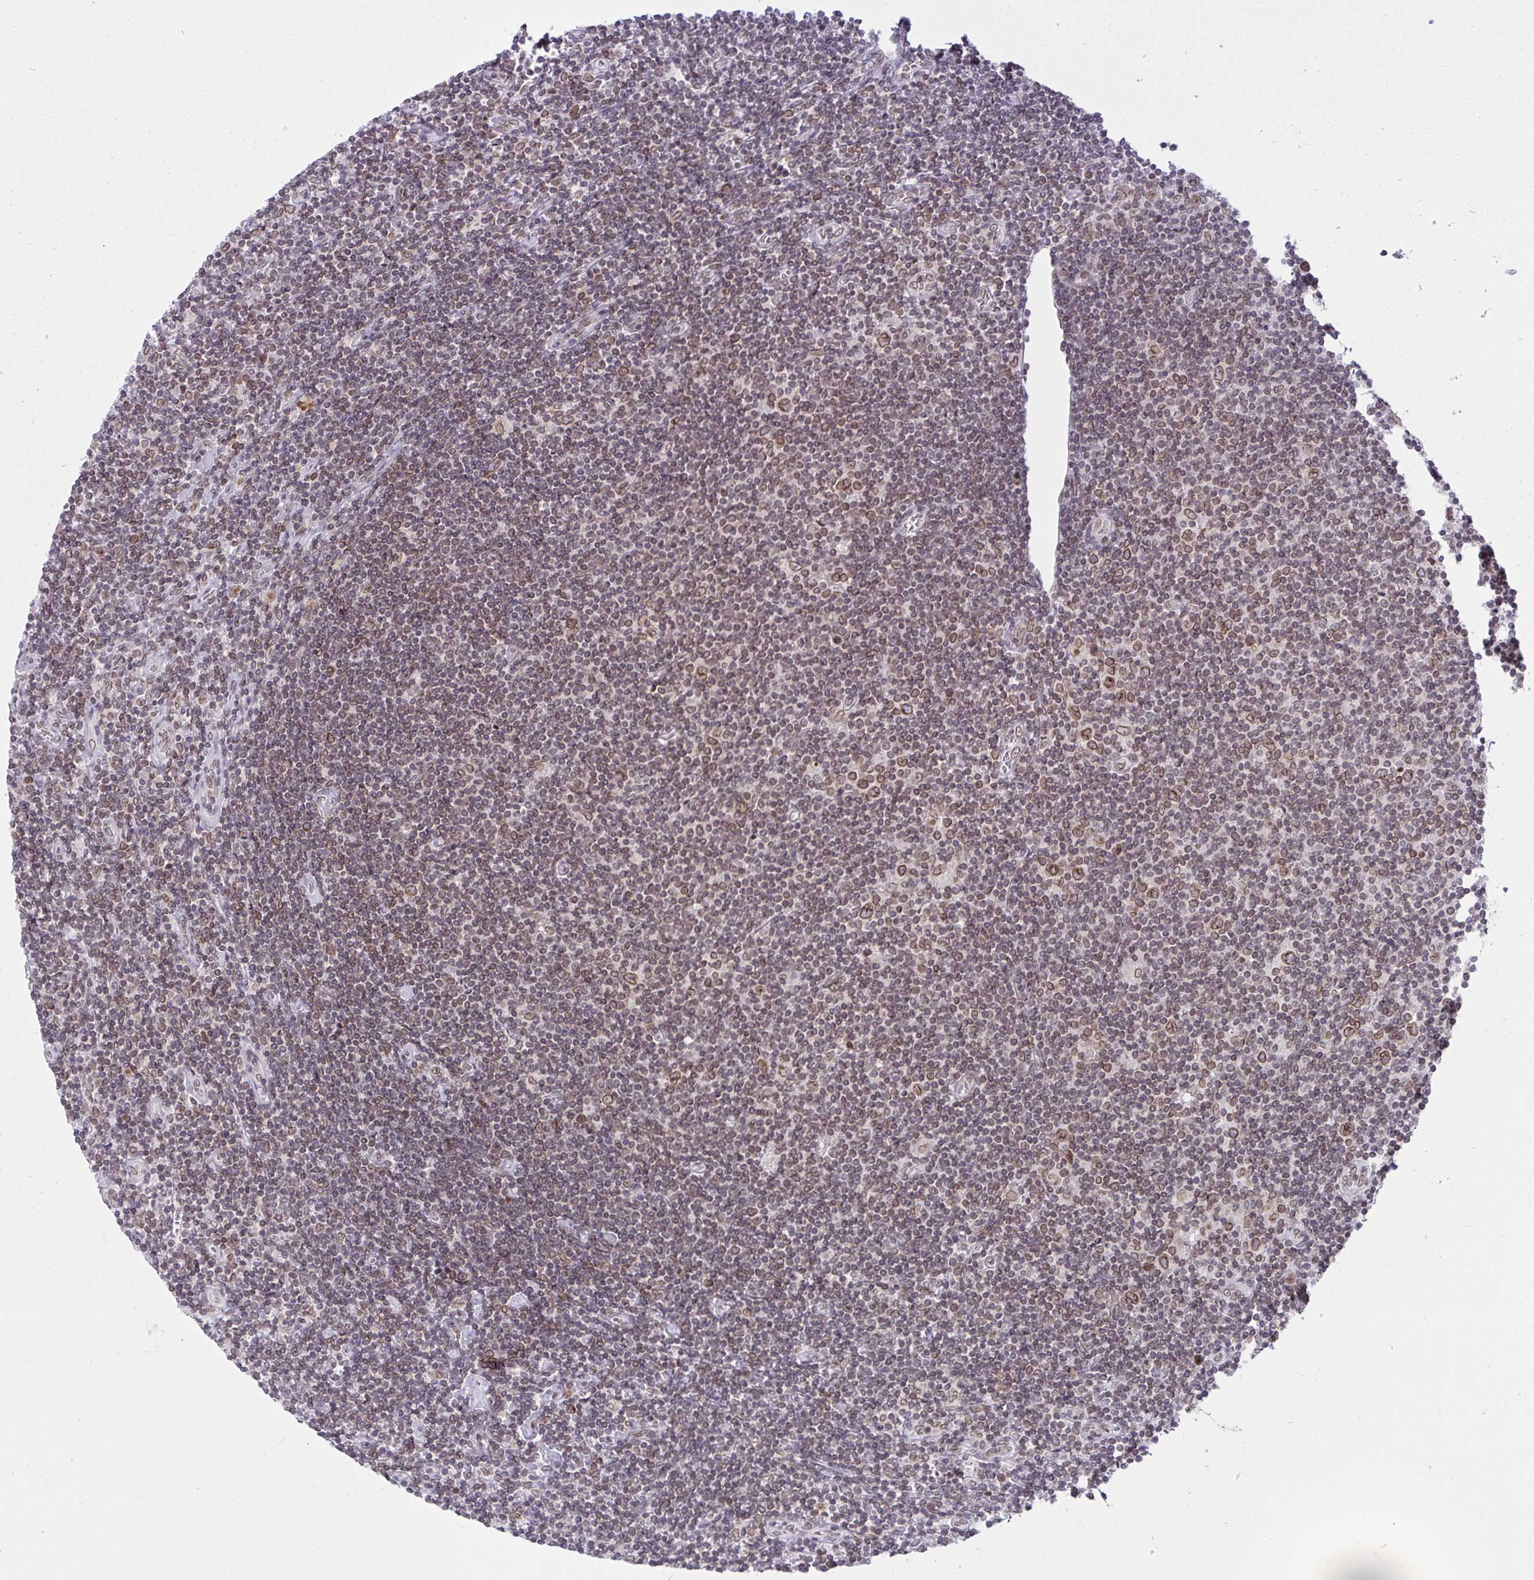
{"staining": {"intensity": "moderate", "quantity": ">75%", "location": "cytoplasmic/membranous,nuclear"}, "tissue": "lymphoma", "cell_type": "Tumor cells", "image_type": "cancer", "snomed": [{"axis": "morphology", "description": "Hodgkin's disease, NOS"}, {"axis": "topography", "description": "Lymph node"}], "caption": "A micrograph of human lymphoma stained for a protein demonstrates moderate cytoplasmic/membranous and nuclear brown staining in tumor cells.", "gene": "RANBP2", "patient": {"sex": "male", "age": 40}}